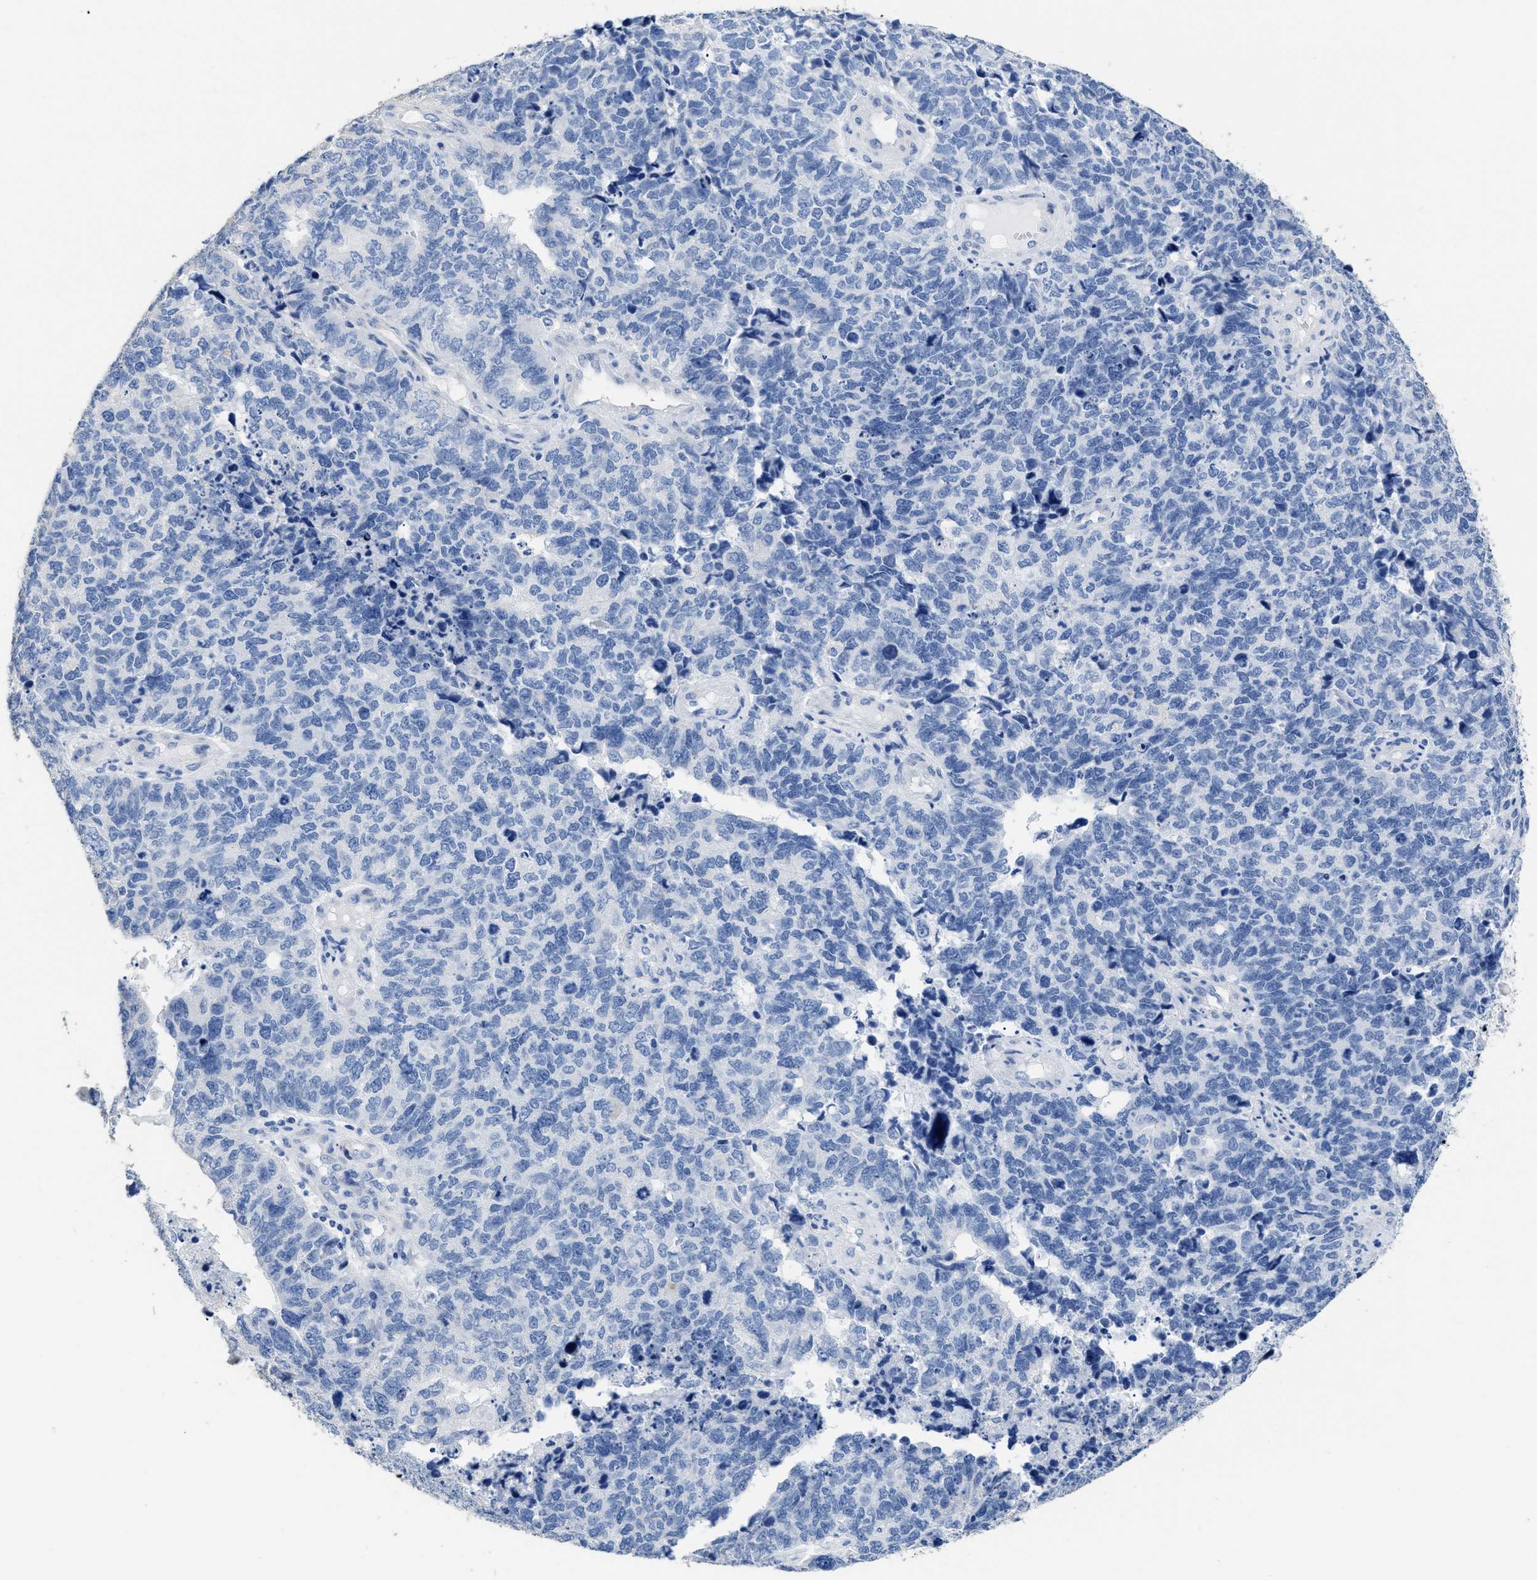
{"staining": {"intensity": "negative", "quantity": "none", "location": "none"}, "tissue": "cervical cancer", "cell_type": "Tumor cells", "image_type": "cancer", "snomed": [{"axis": "morphology", "description": "Squamous cell carcinoma, NOS"}, {"axis": "topography", "description": "Cervix"}], "caption": "This is an IHC micrograph of cervical cancer. There is no positivity in tumor cells.", "gene": "DLC1", "patient": {"sex": "female", "age": 63}}